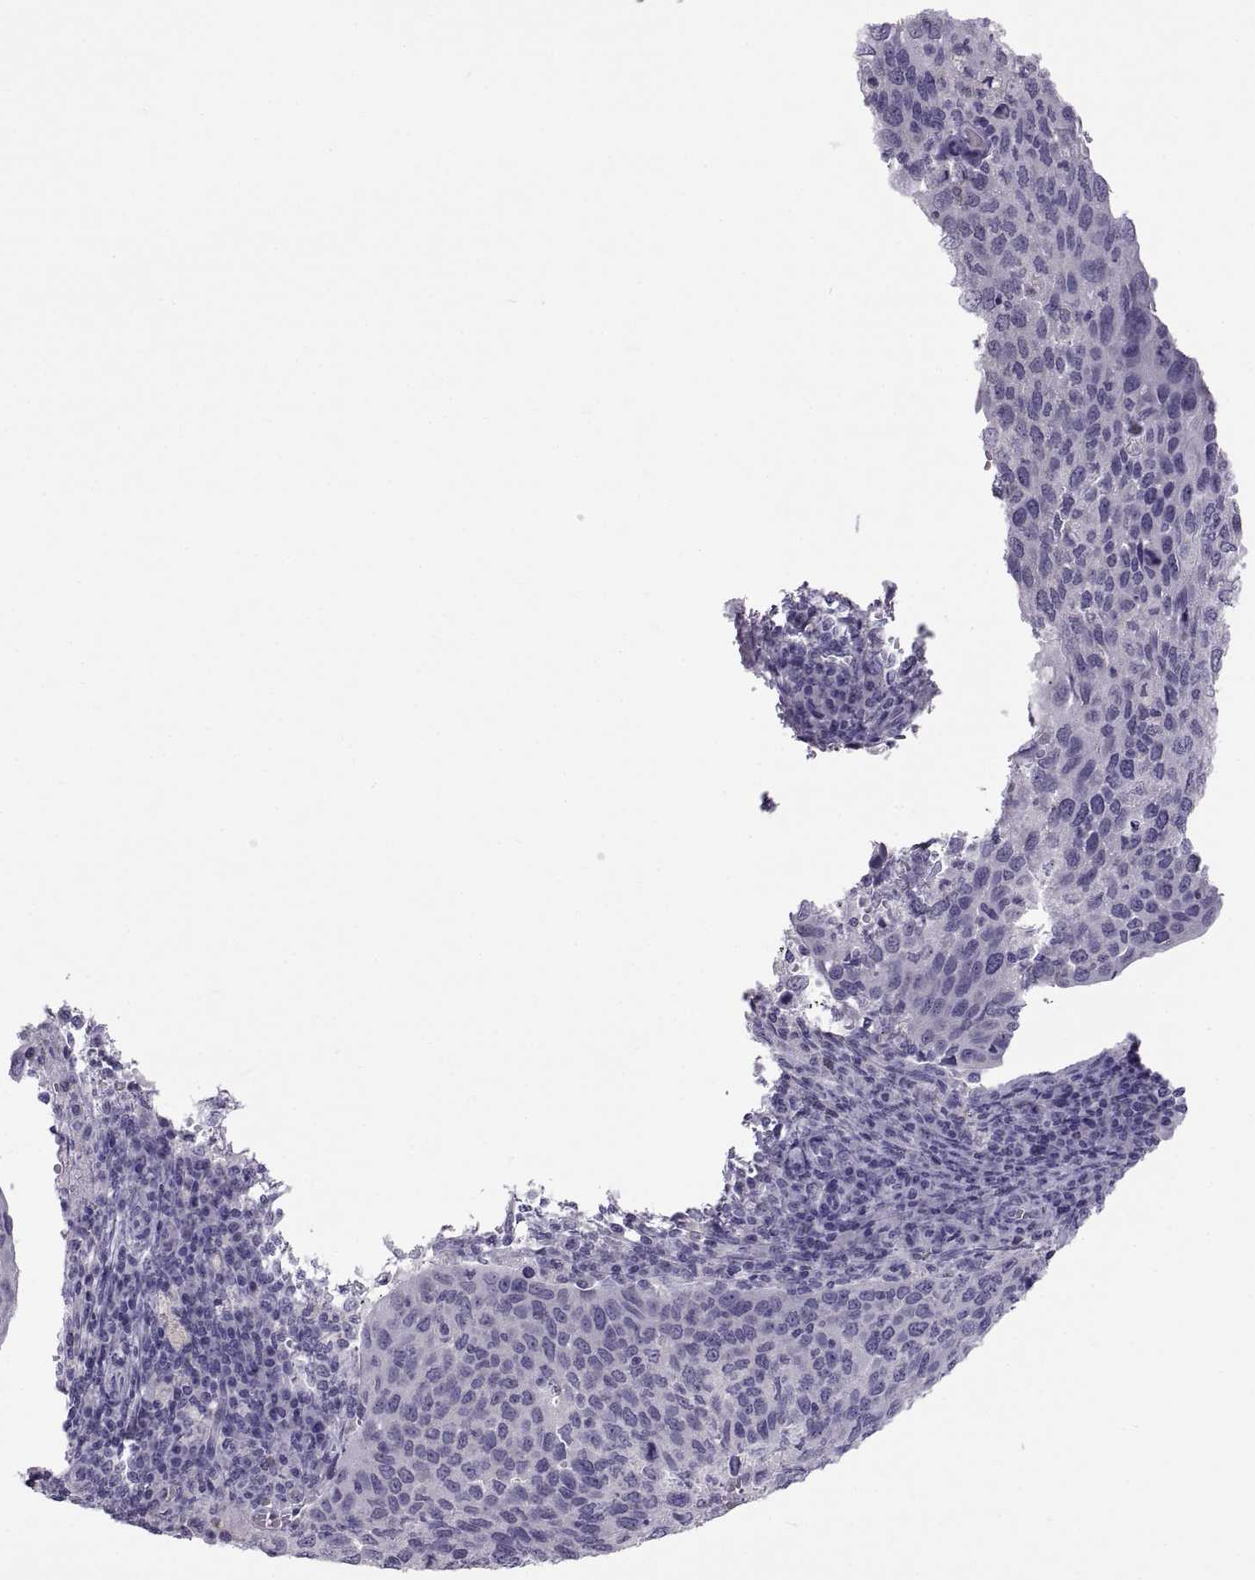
{"staining": {"intensity": "negative", "quantity": "none", "location": "none"}, "tissue": "cervical cancer", "cell_type": "Tumor cells", "image_type": "cancer", "snomed": [{"axis": "morphology", "description": "Squamous cell carcinoma, NOS"}, {"axis": "topography", "description": "Cervix"}], "caption": "Immunohistochemistry histopathology image of neoplastic tissue: cervical cancer (squamous cell carcinoma) stained with DAB (3,3'-diaminobenzidine) reveals no significant protein expression in tumor cells.", "gene": "RDM1", "patient": {"sex": "female", "age": 54}}